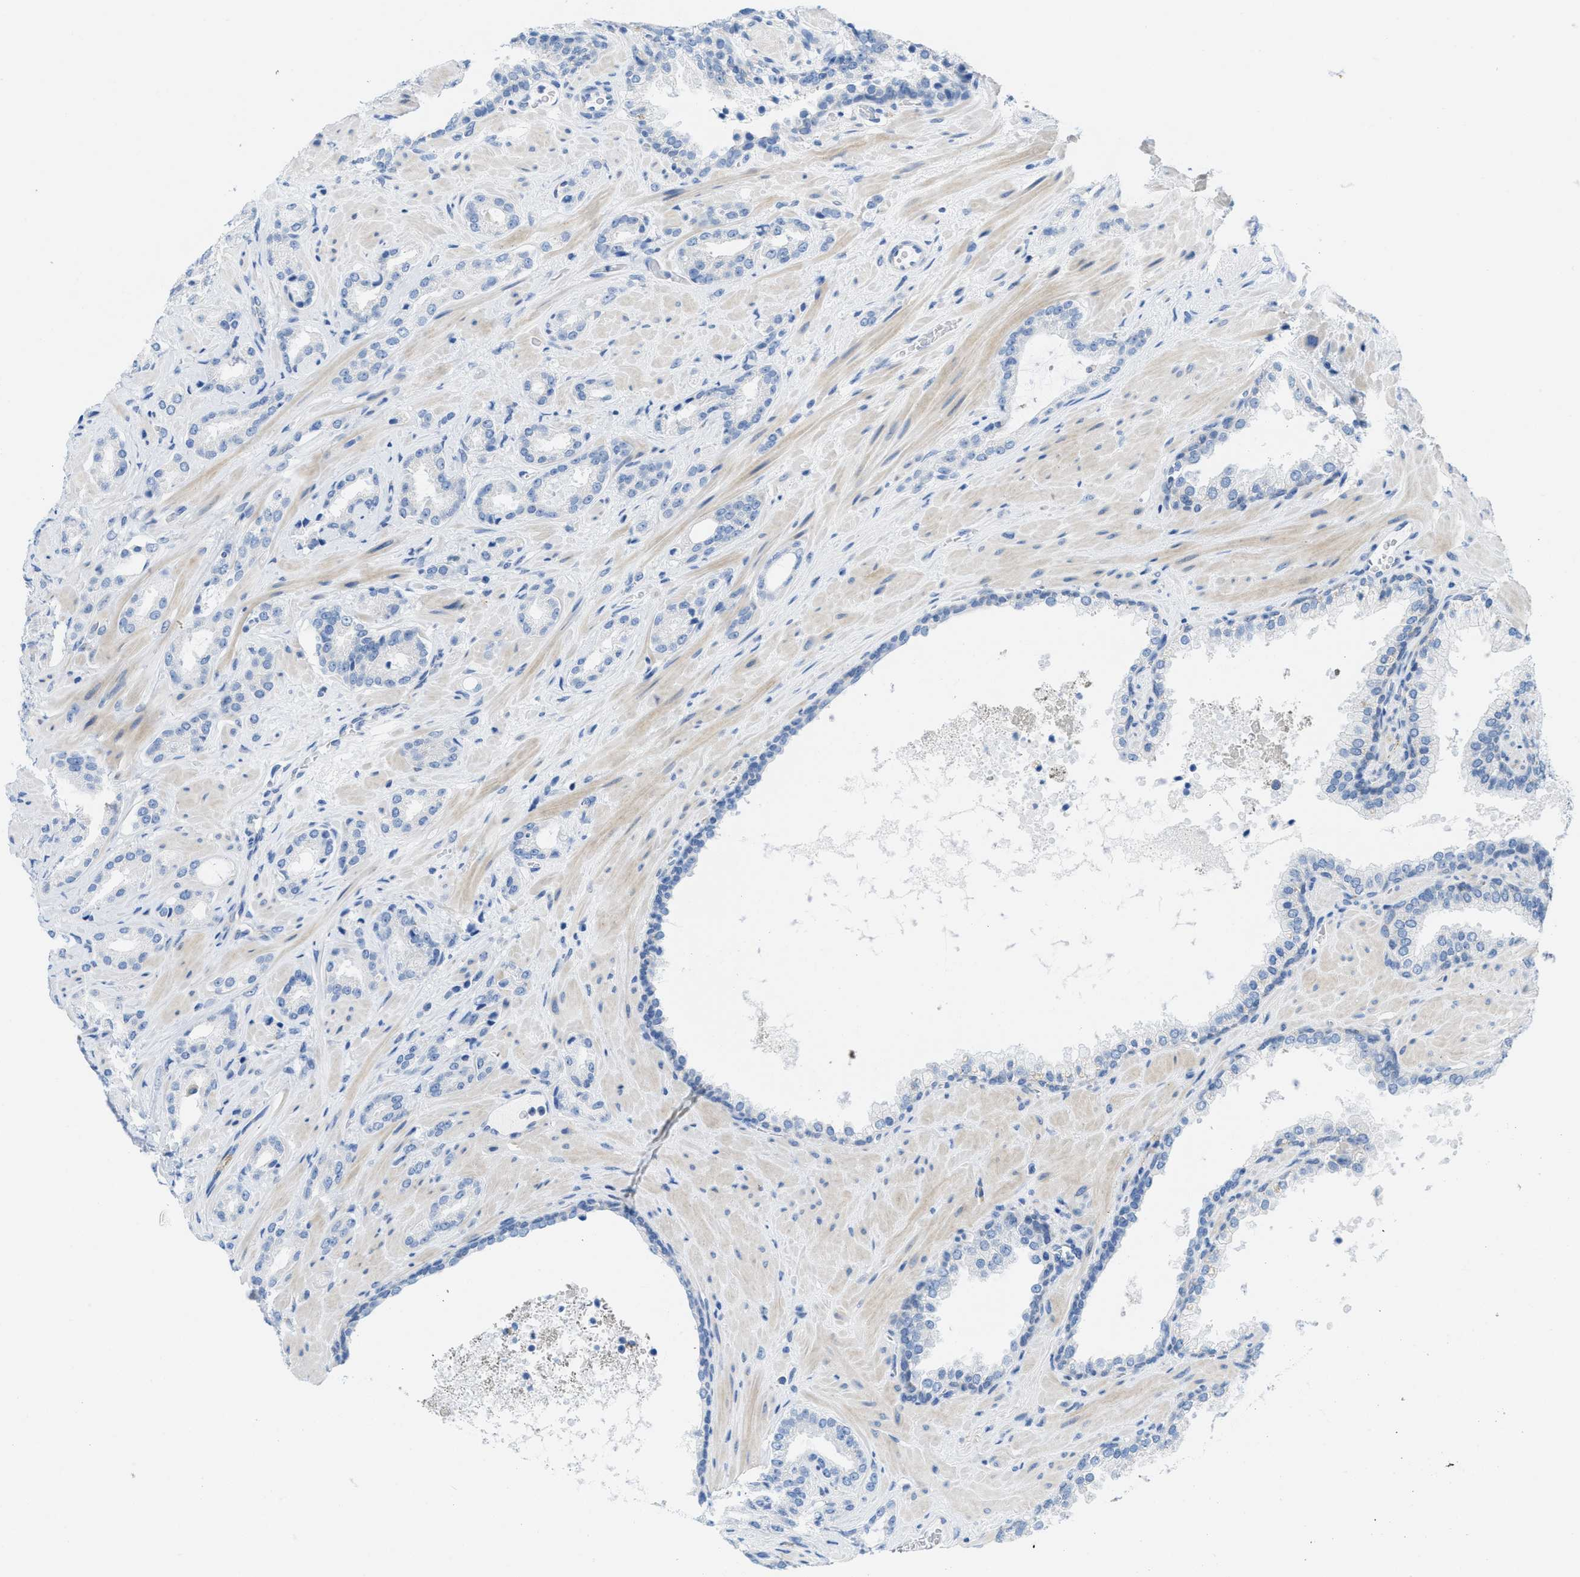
{"staining": {"intensity": "negative", "quantity": "none", "location": "none"}, "tissue": "prostate cancer", "cell_type": "Tumor cells", "image_type": "cancer", "snomed": [{"axis": "morphology", "description": "Adenocarcinoma, High grade"}, {"axis": "topography", "description": "Prostate"}], "caption": "Immunohistochemical staining of prostate cancer (adenocarcinoma (high-grade)) shows no significant expression in tumor cells.", "gene": "PTDSS1", "patient": {"sex": "male", "age": 64}}